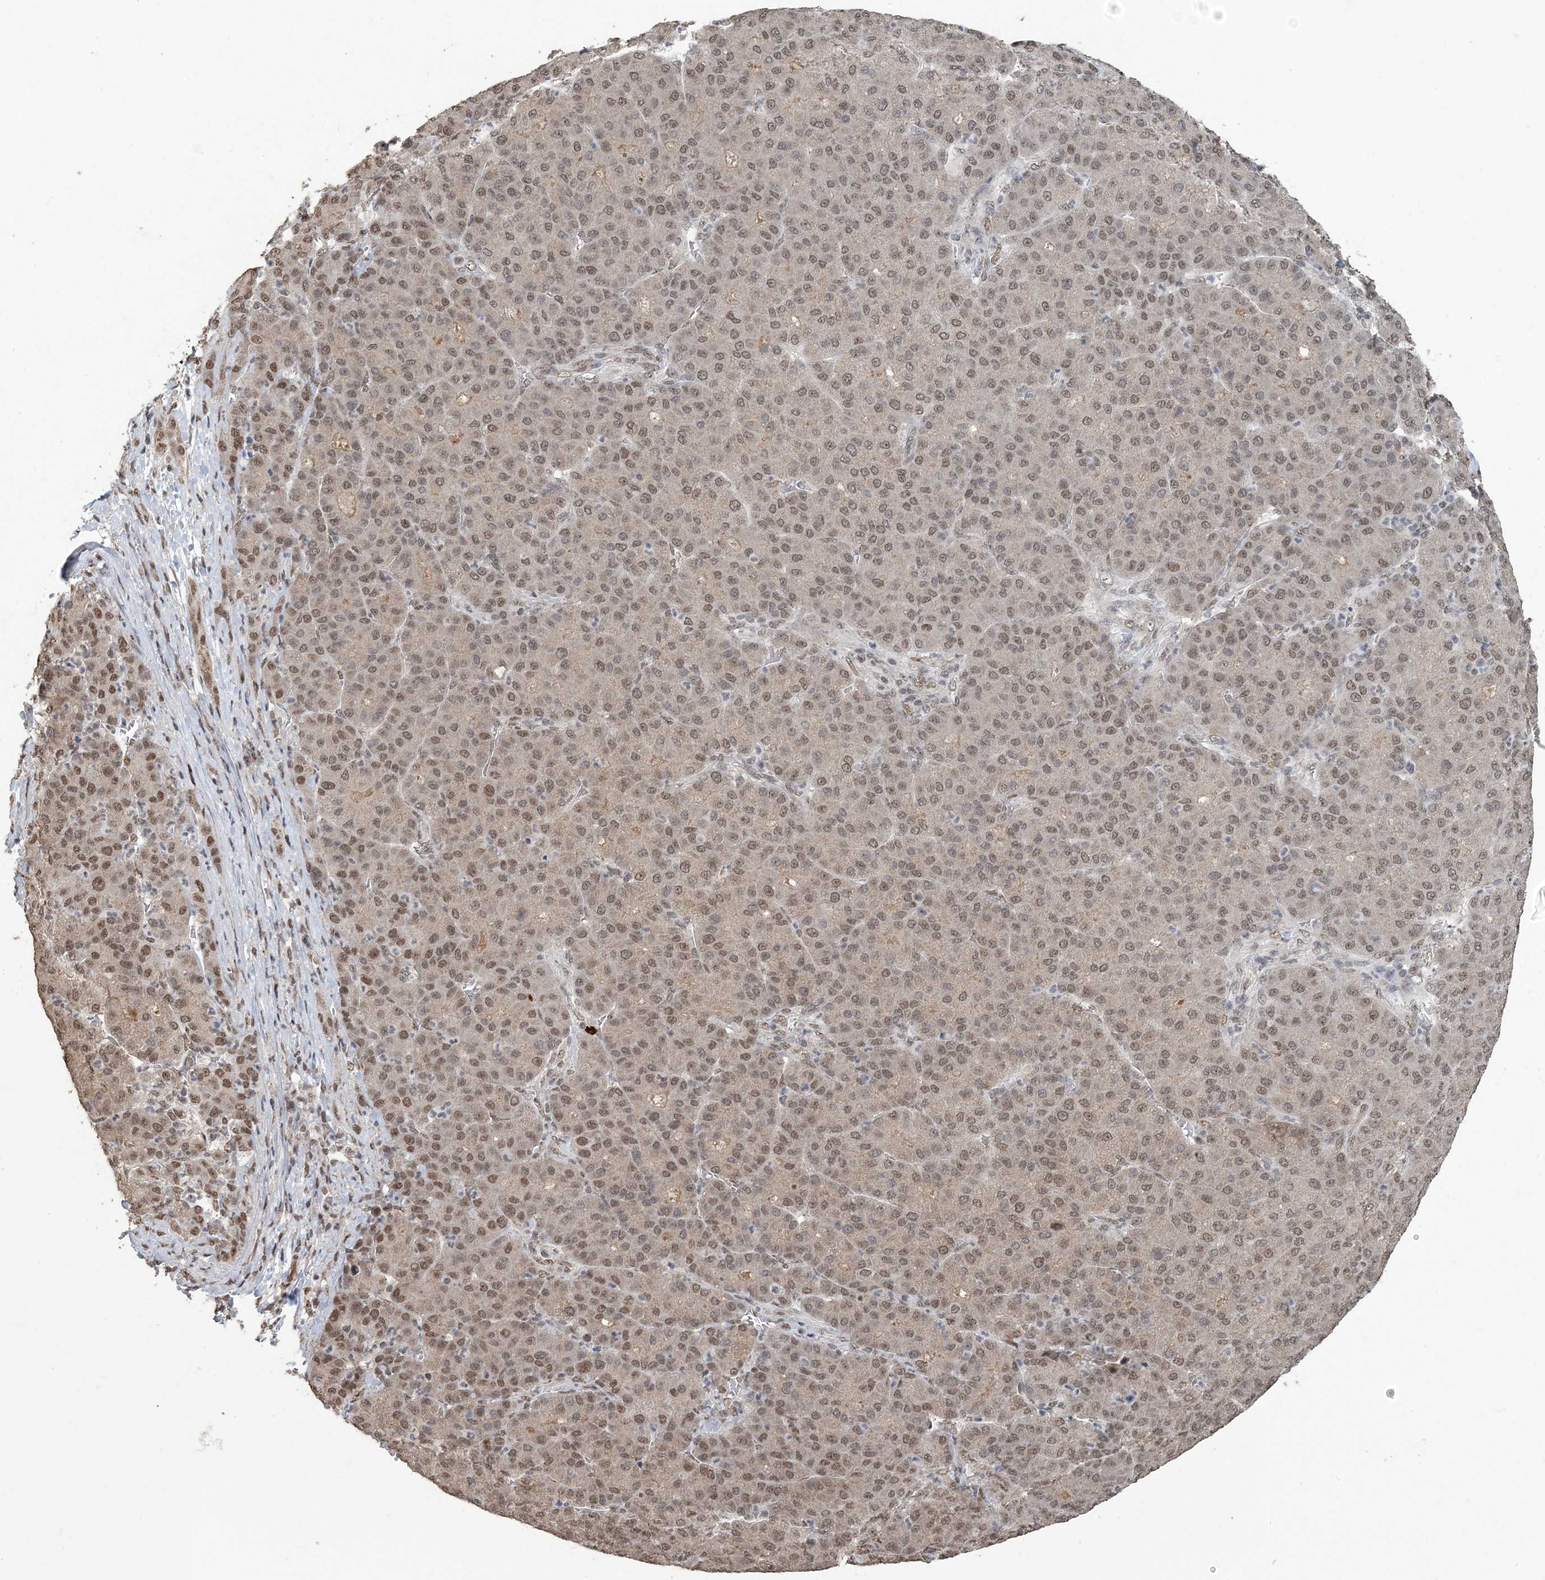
{"staining": {"intensity": "moderate", "quantity": "25%-75%", "location": "nuclear"}, "tissue": "liver cancer", "cell_type": "Tumor cells", "image_type": "cancer", "snomed": [{"axis": "morphology", "description": "Carcinoma, Hepatocellular, NOS"}, {"axis": "topography", "description": "Liver"}], "caption": "Immunohistochemistry staining of hepatocellular carcinoma (liver), which shows medium levels of moderate nuclear staining in approximately 25%-75% of tumor cells indicating moderate nuclear protein positivity. The staining was performed using DAB (brown) for protein detection and nuclei were counterstained in hematoxylin (blue).", "gene": "MBD2", "patient": {"sex": "male", "age": 65}}